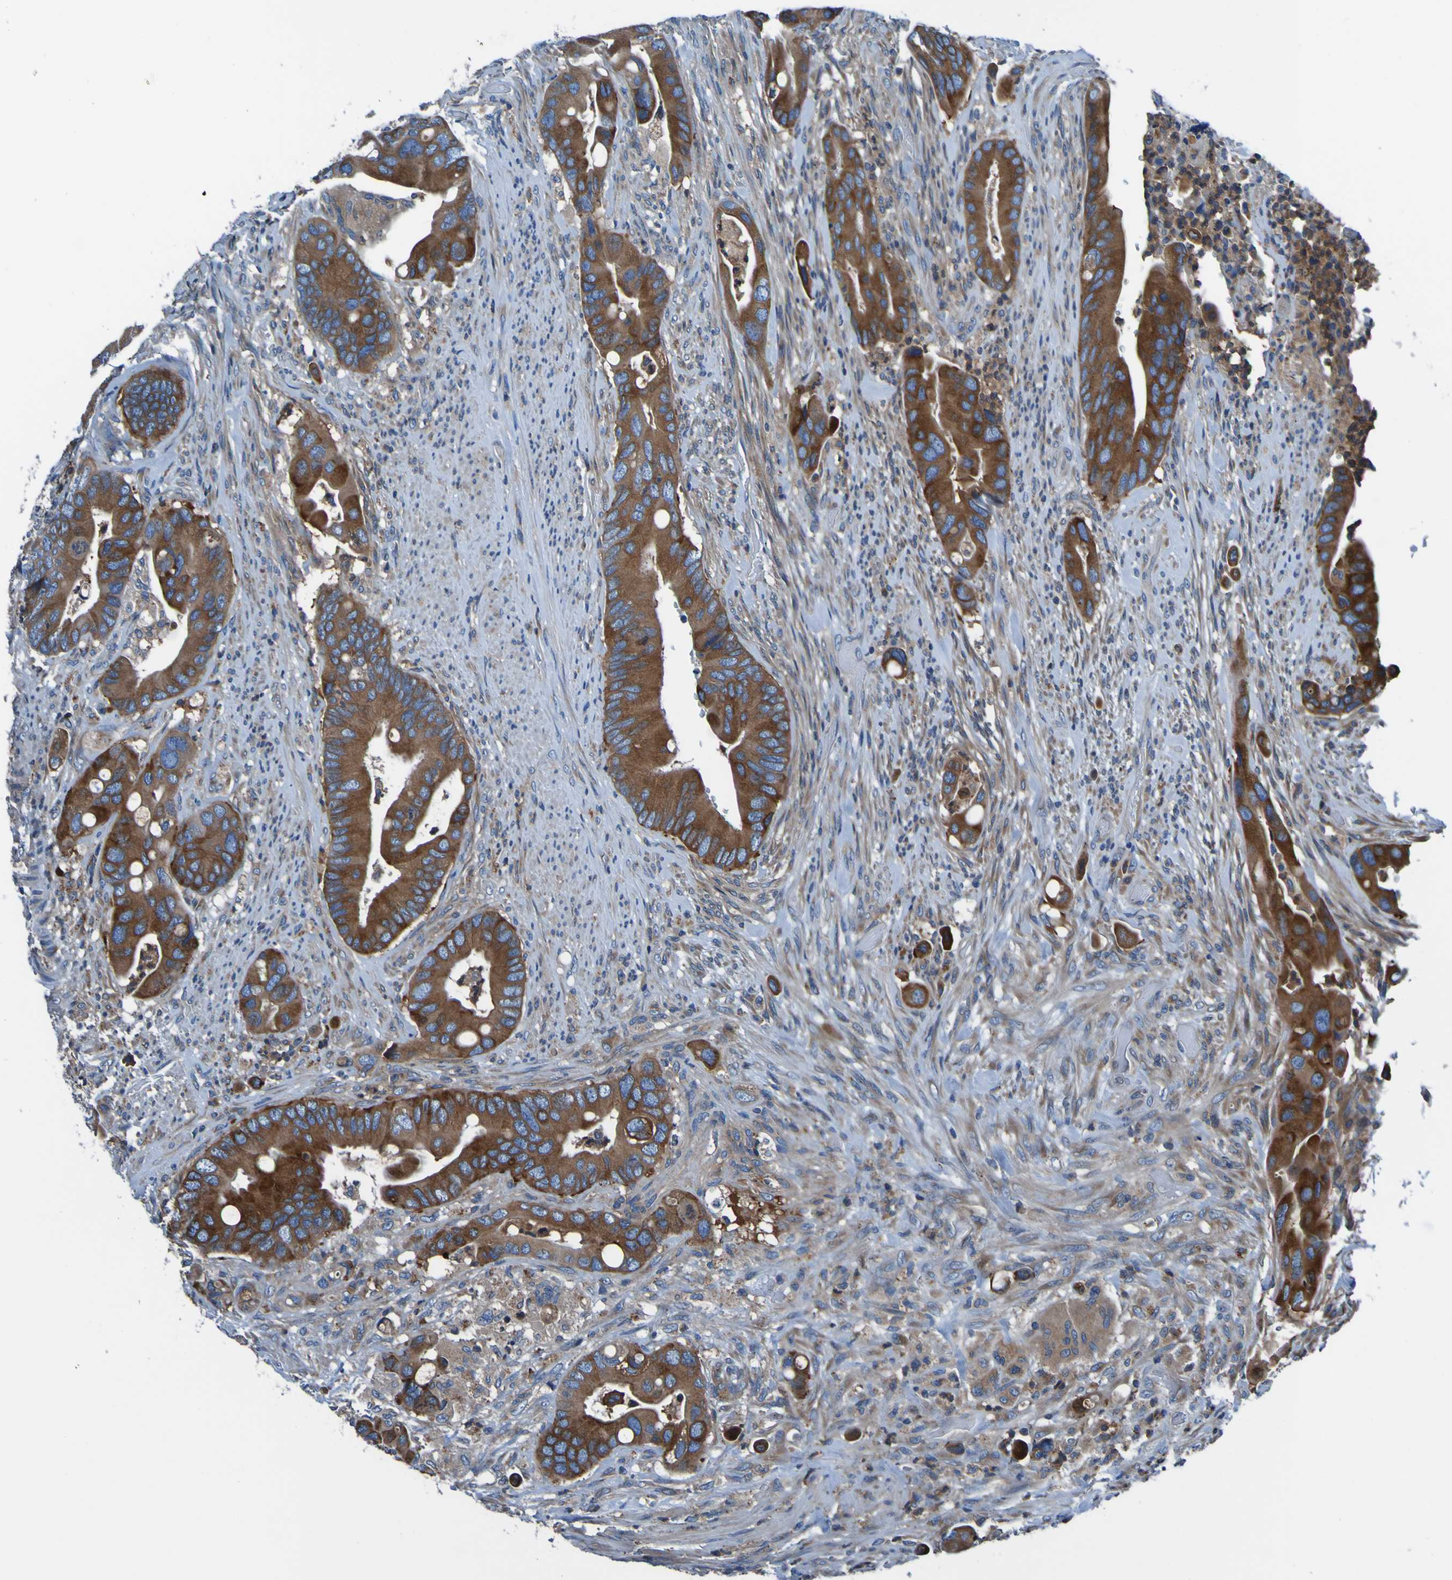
{"staining": {"intensity": "strong", "quantity": ">75%", "location": "cytoplasmic/membranous"}, "tissue": "colorectal cancer", "cell_type": "Tumor cells", "image_type": "cancer", "snomed": [{"axis": "morphology", "description": "Adenocarcinoma, NOS"}, {"axis": "topography", "description": "Rectum"}], "caption": "Colorectal adenocarcinoma was stained to show a protein in brown. There is high levels of strong cytoplasmic/membranous positivity in approximately >75% of tumor cells. (DAB (3,3'-diaminobenzidine) IHC with brightfield microscopy, high magnification).", "gene": "RAB5B", "patient": {"sex": "female", "age": 57}}